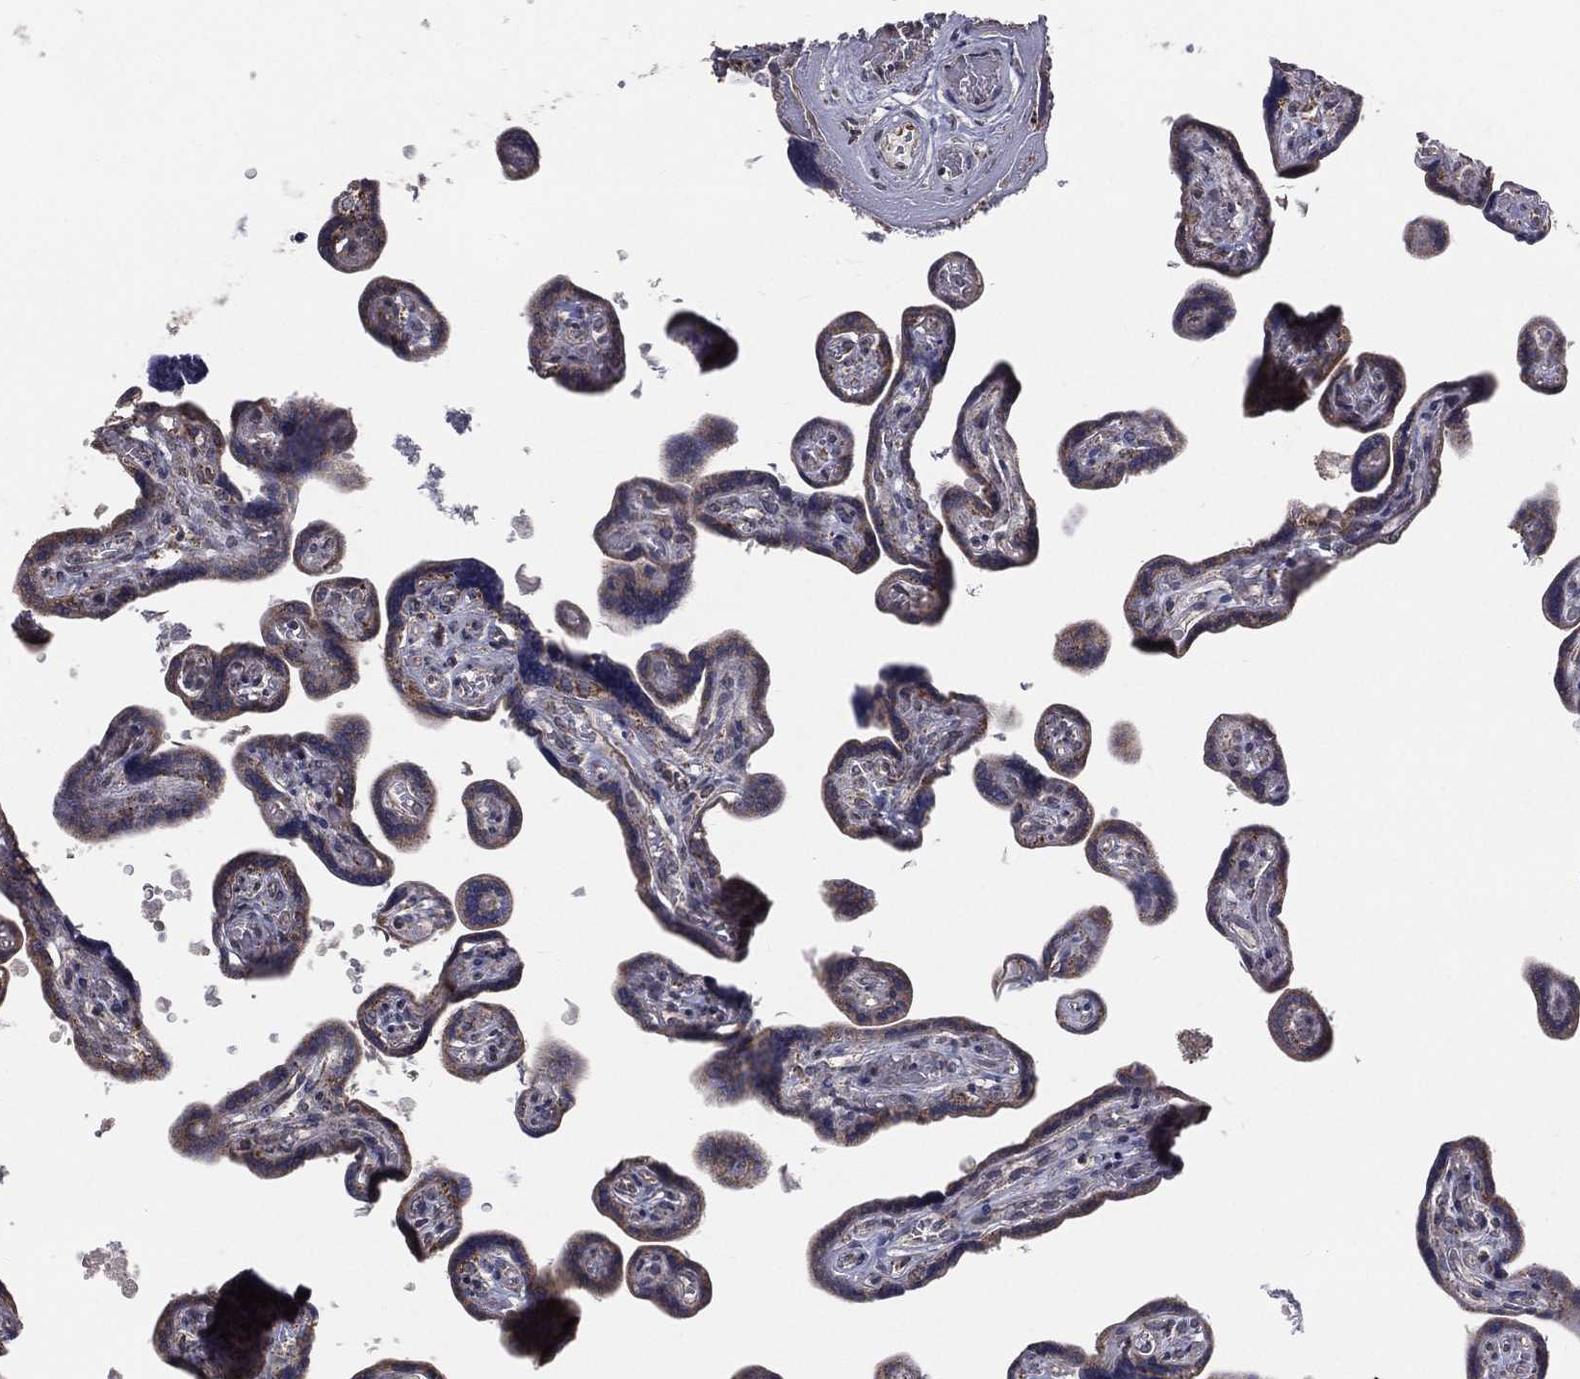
{"staining": {"intensity": "weak", "quantity": ">75%", "location": "cytoplasmic/membranous"}, "tissue": "placenta", "cell_type": "Decidual cells", "image_type": "normal", "snomed": [{"axis": "morphology", "description": "Normal tissue, NOS"}, {"axis": "topography", "description": "Placenta"}], "caption": "Human placenta stained for a protein (brown) displays weak cytoplasmic/membranous positive staining in about >75% of decidual cells.", "gene": "MRPL46", "patient": {"sex": "female", "age": 32}}